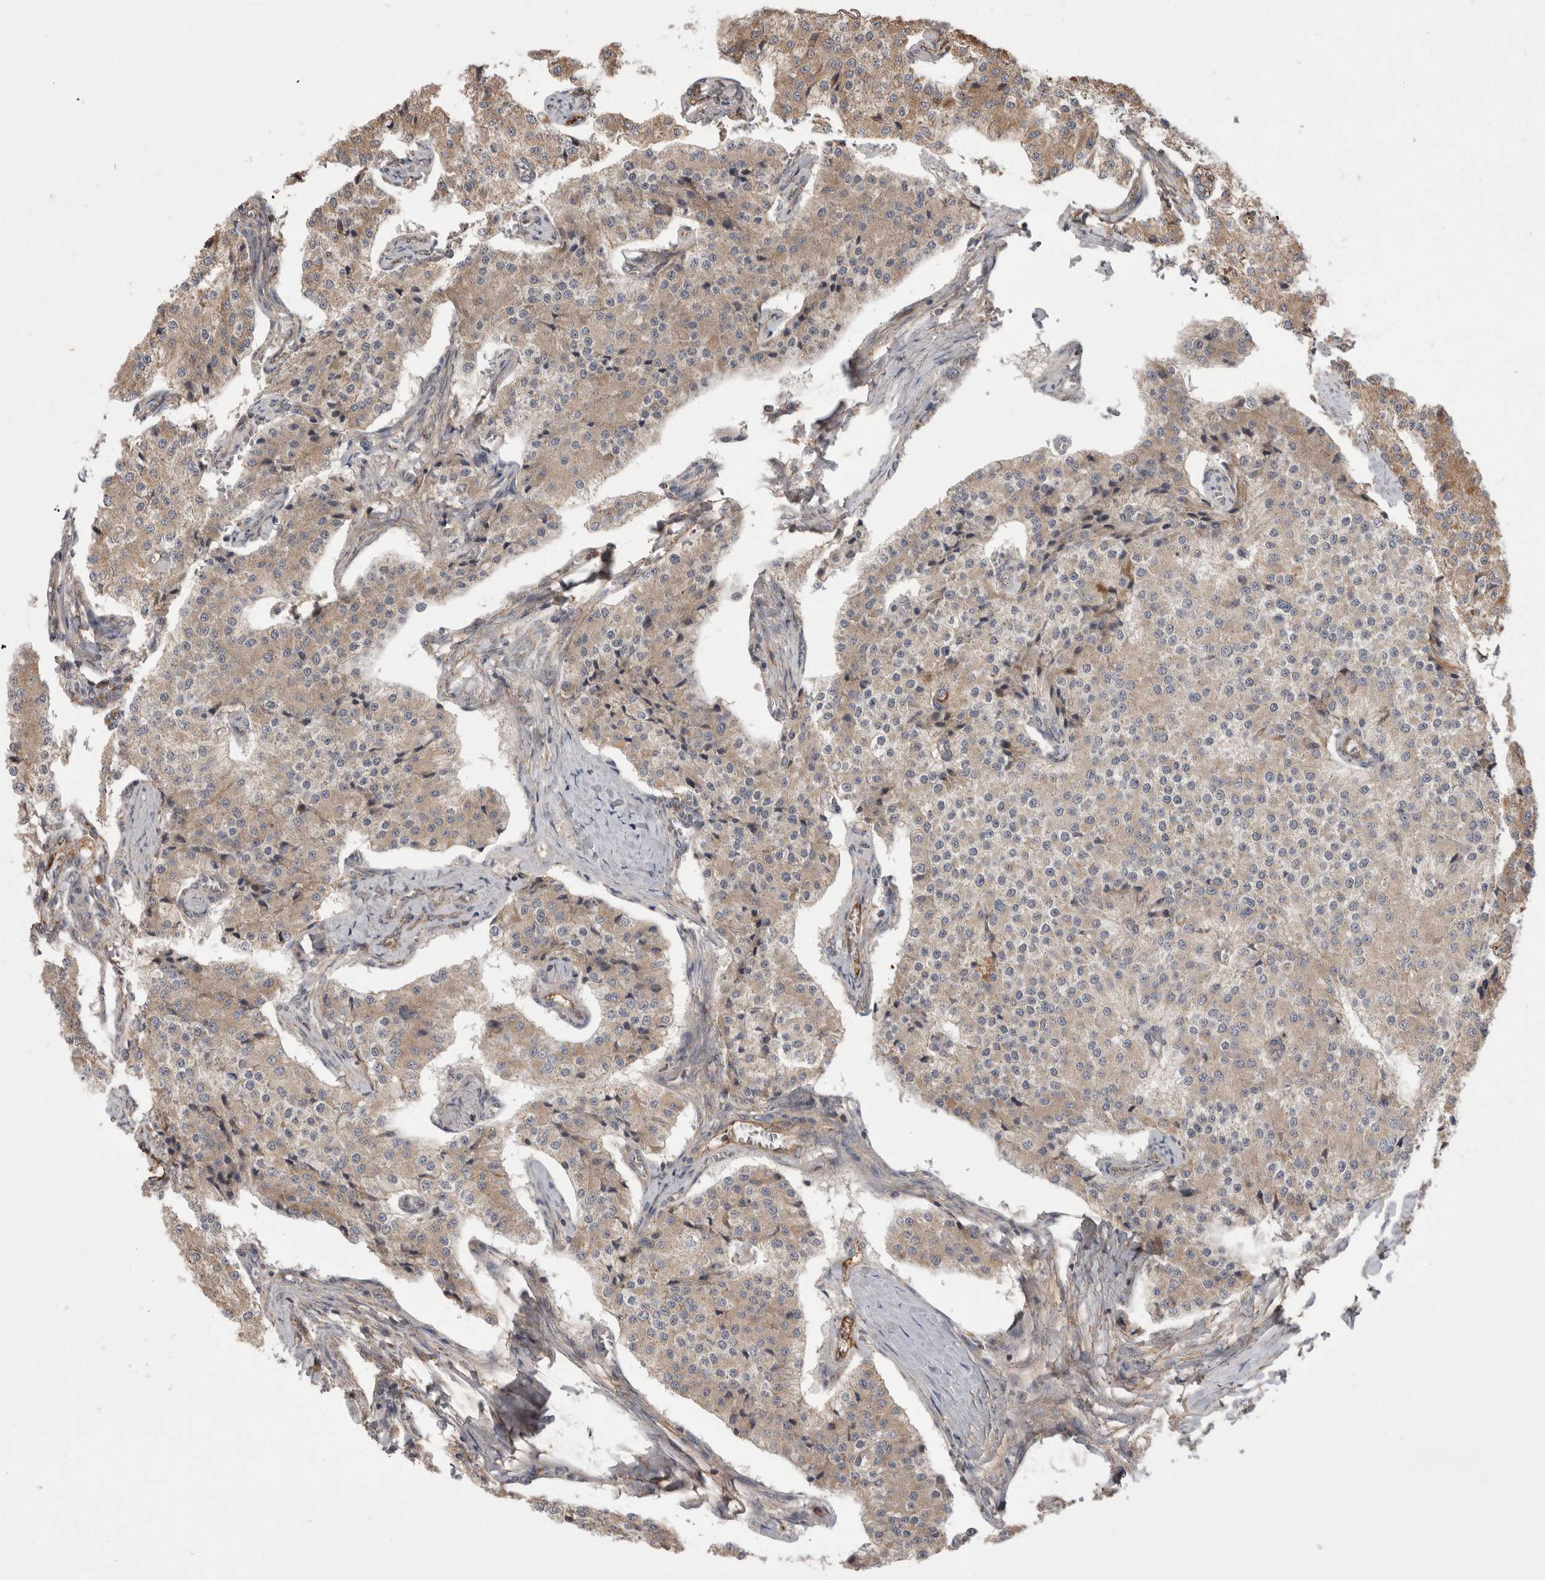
{"staining": {"intensity": "weak", "quantity": ">75%", "location": "cytoplasmic/membranous"}, "tissue": "carcinoid", "cell_type": "Tumor cells", "image_type": "cancer", "snomed": [{"axis": "morphology", "description": "Carcinoid, malignant, NOS"}, {"axis": "topography", "description": "Colon"}], "caption": "This histopathology image reveals carcinoid (malignant) stained with immunohistochemistry to label a protein in brown. The cytoplasmic/membranous of tumor cells show weak positivity for the protein. Nuclei are counter-stained blue.", "gene": "DARS2", "patient": {"sex": "female", "age": 52}}